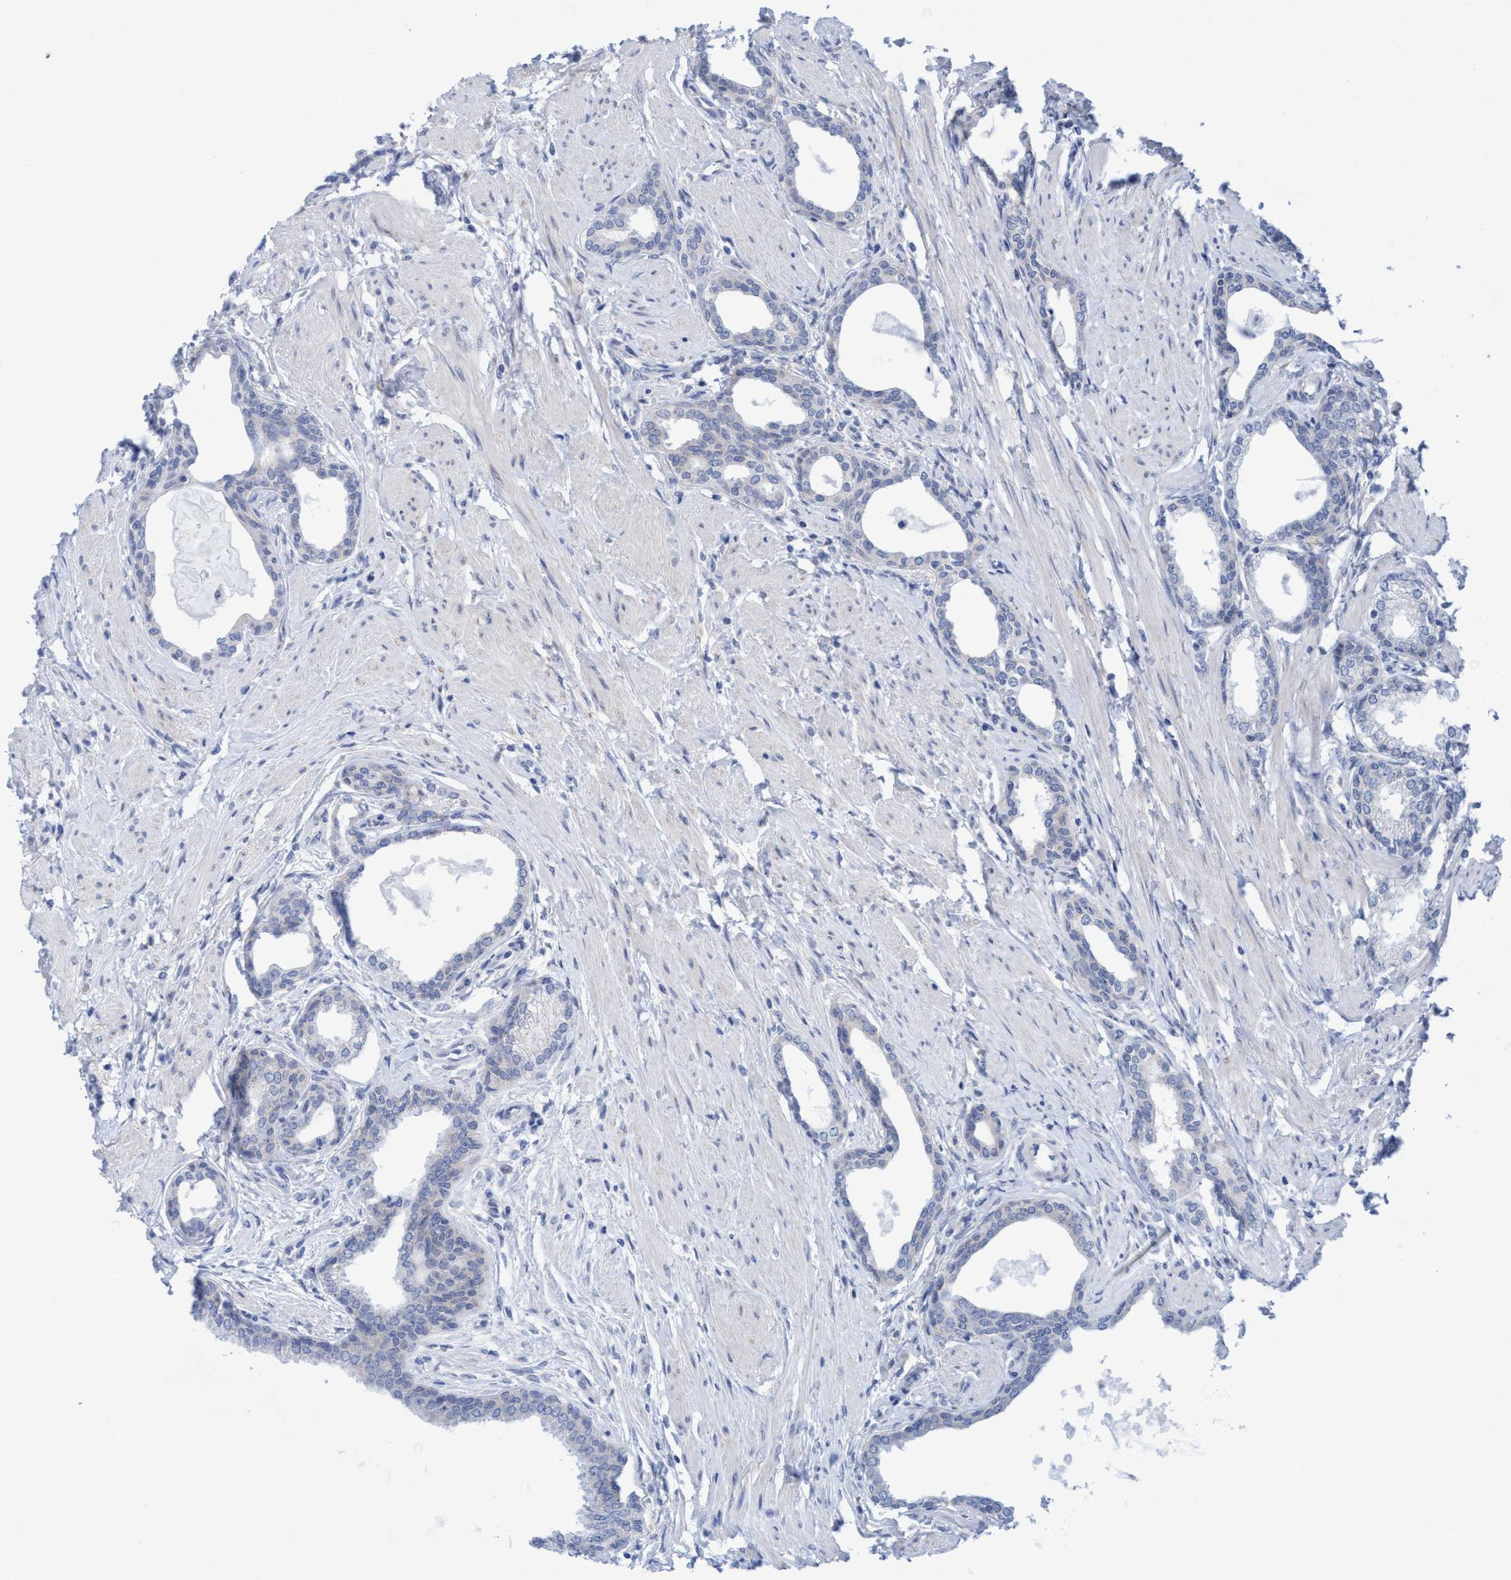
{"staining": {"intensity": "negative", "quantity": "none", "location": "none"}, "tissue": "prostate cancer", "cell_type": "Tumor cells", "image_type": "cancer", "snomed": [{"axis": "morphology", "description": "Adenocarcinoma, High grade"}, {"axis": "topography", "description": "Prostate"}], "caption": "Immunohistochemical staining of prostate cancer (high-grade adenocarcinoma) reveals no significant positivity in tumor cells. (DAB IHC visualized using brightfield microscopy, high magnification).", "gene": "RSAD1", "patient": {"sex": "male", "age": 52}}